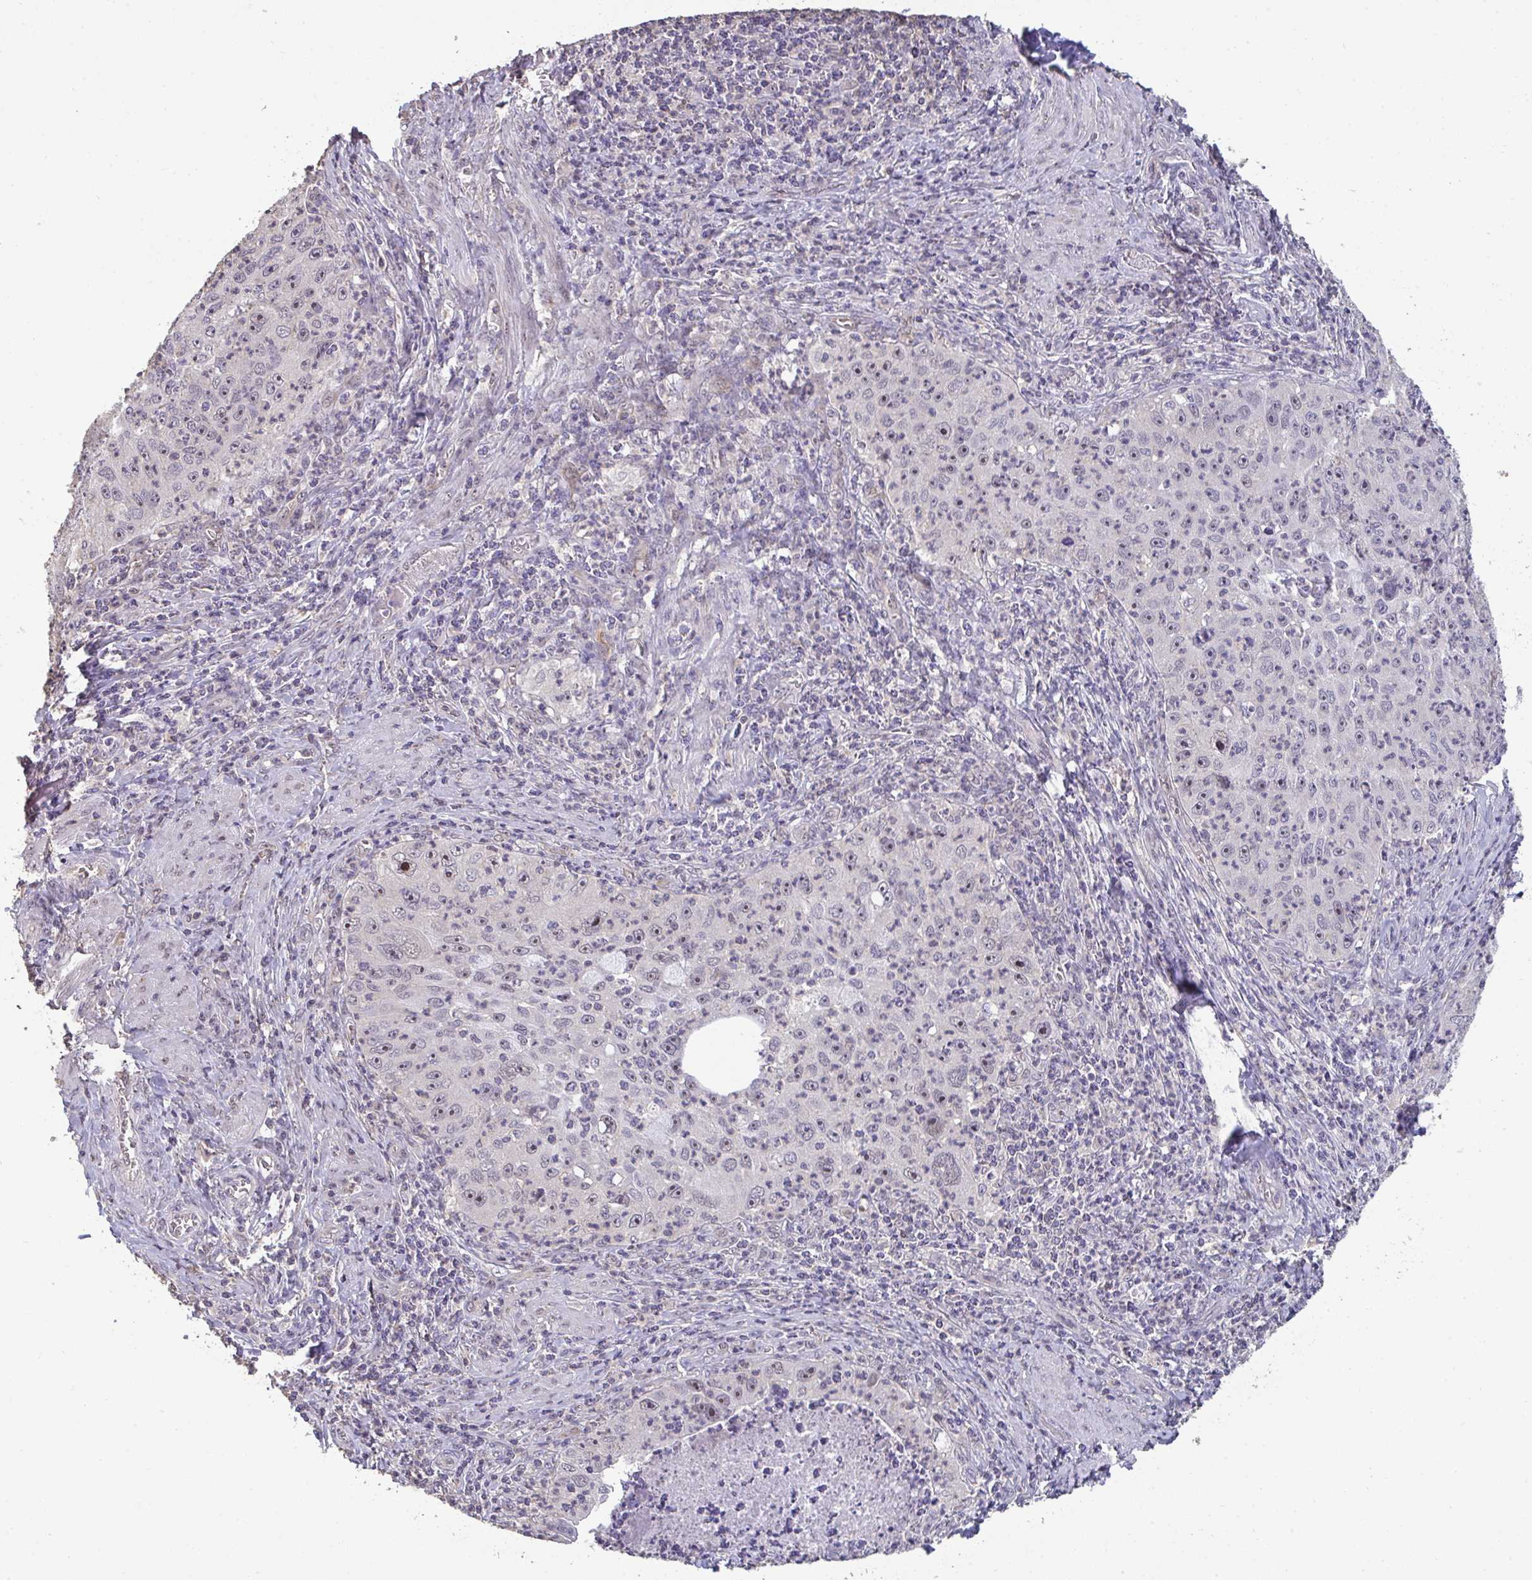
{"staining": {"intensity": "negative", "quantity": "none", "location": "none"}, "tissue": "cervical cancer", "cell_type": "Tumor cells", "image_type": "cancer", "snomed": [{"axis": "morphology", "description": "Squamous cell carcinoma, NOS"}, {"axis": "topography", "description": "Cervix"}], "caption": "The IHC histopathology image has no significant staining in tumor cells of squamous cell carcinoma (cervical) tissue.", "gene": "SENP3", "patient": {"sex": "female", "age": 30}}